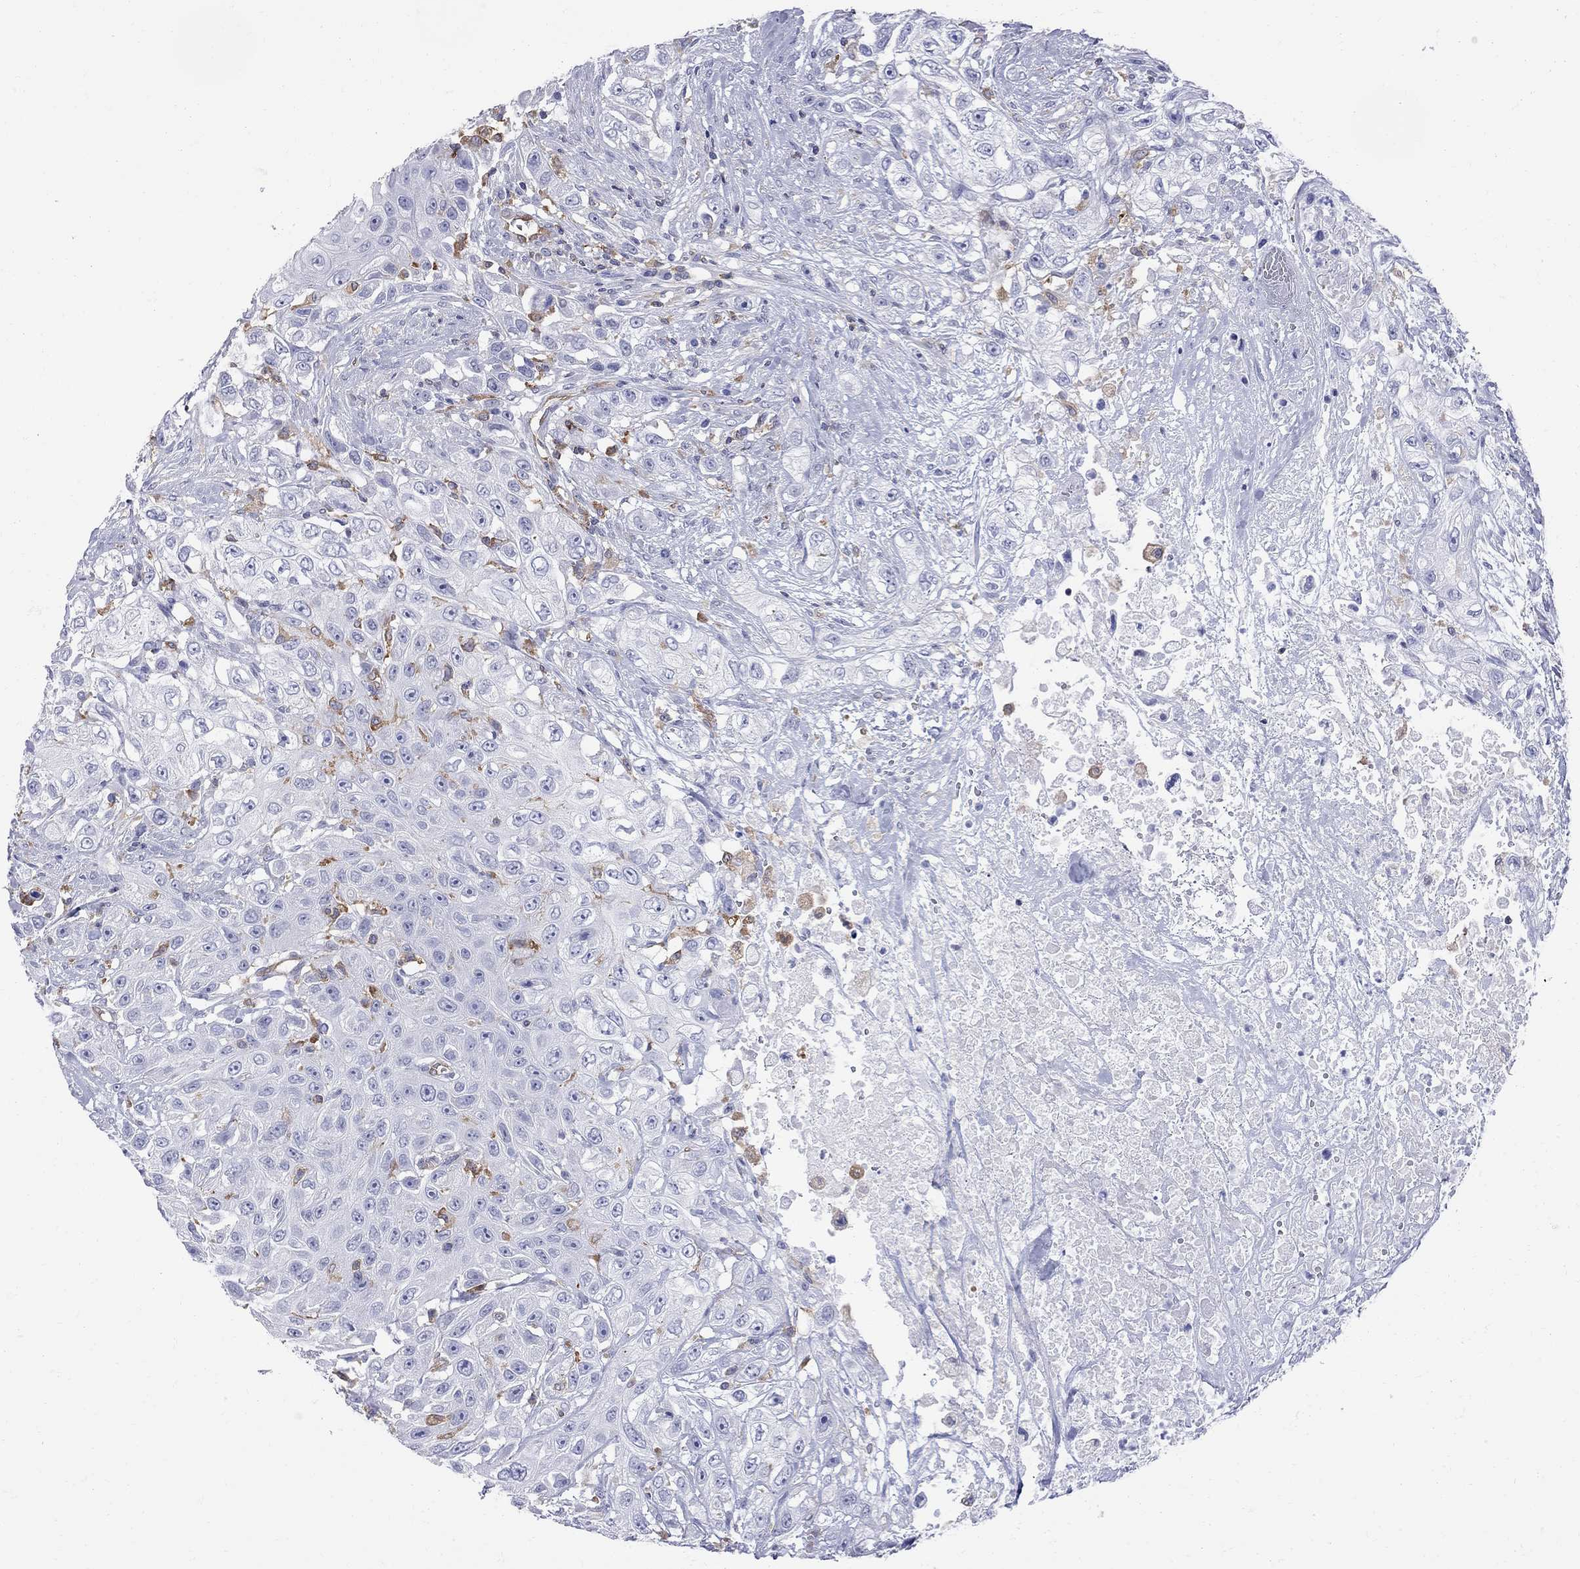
{"staining": {"intensity": "negative", "quantity": "none", "location": "none"}, "tissue": "urothelial cancer", "cell_type": "Tumor cells", "image_type": "cancer", "snomed": [{"axis": "morphology", "description": "Urothelial carcinoma, High grade"}, {"axis": "topography", "description": "Urinary bladder"}], "caption": "Urothelial cancer stained for a protein using immunohistochemistry demonstrates no positivity tumor cells.", "gene": "ABI3", "patient": {"sex": "female", "age": 56}}